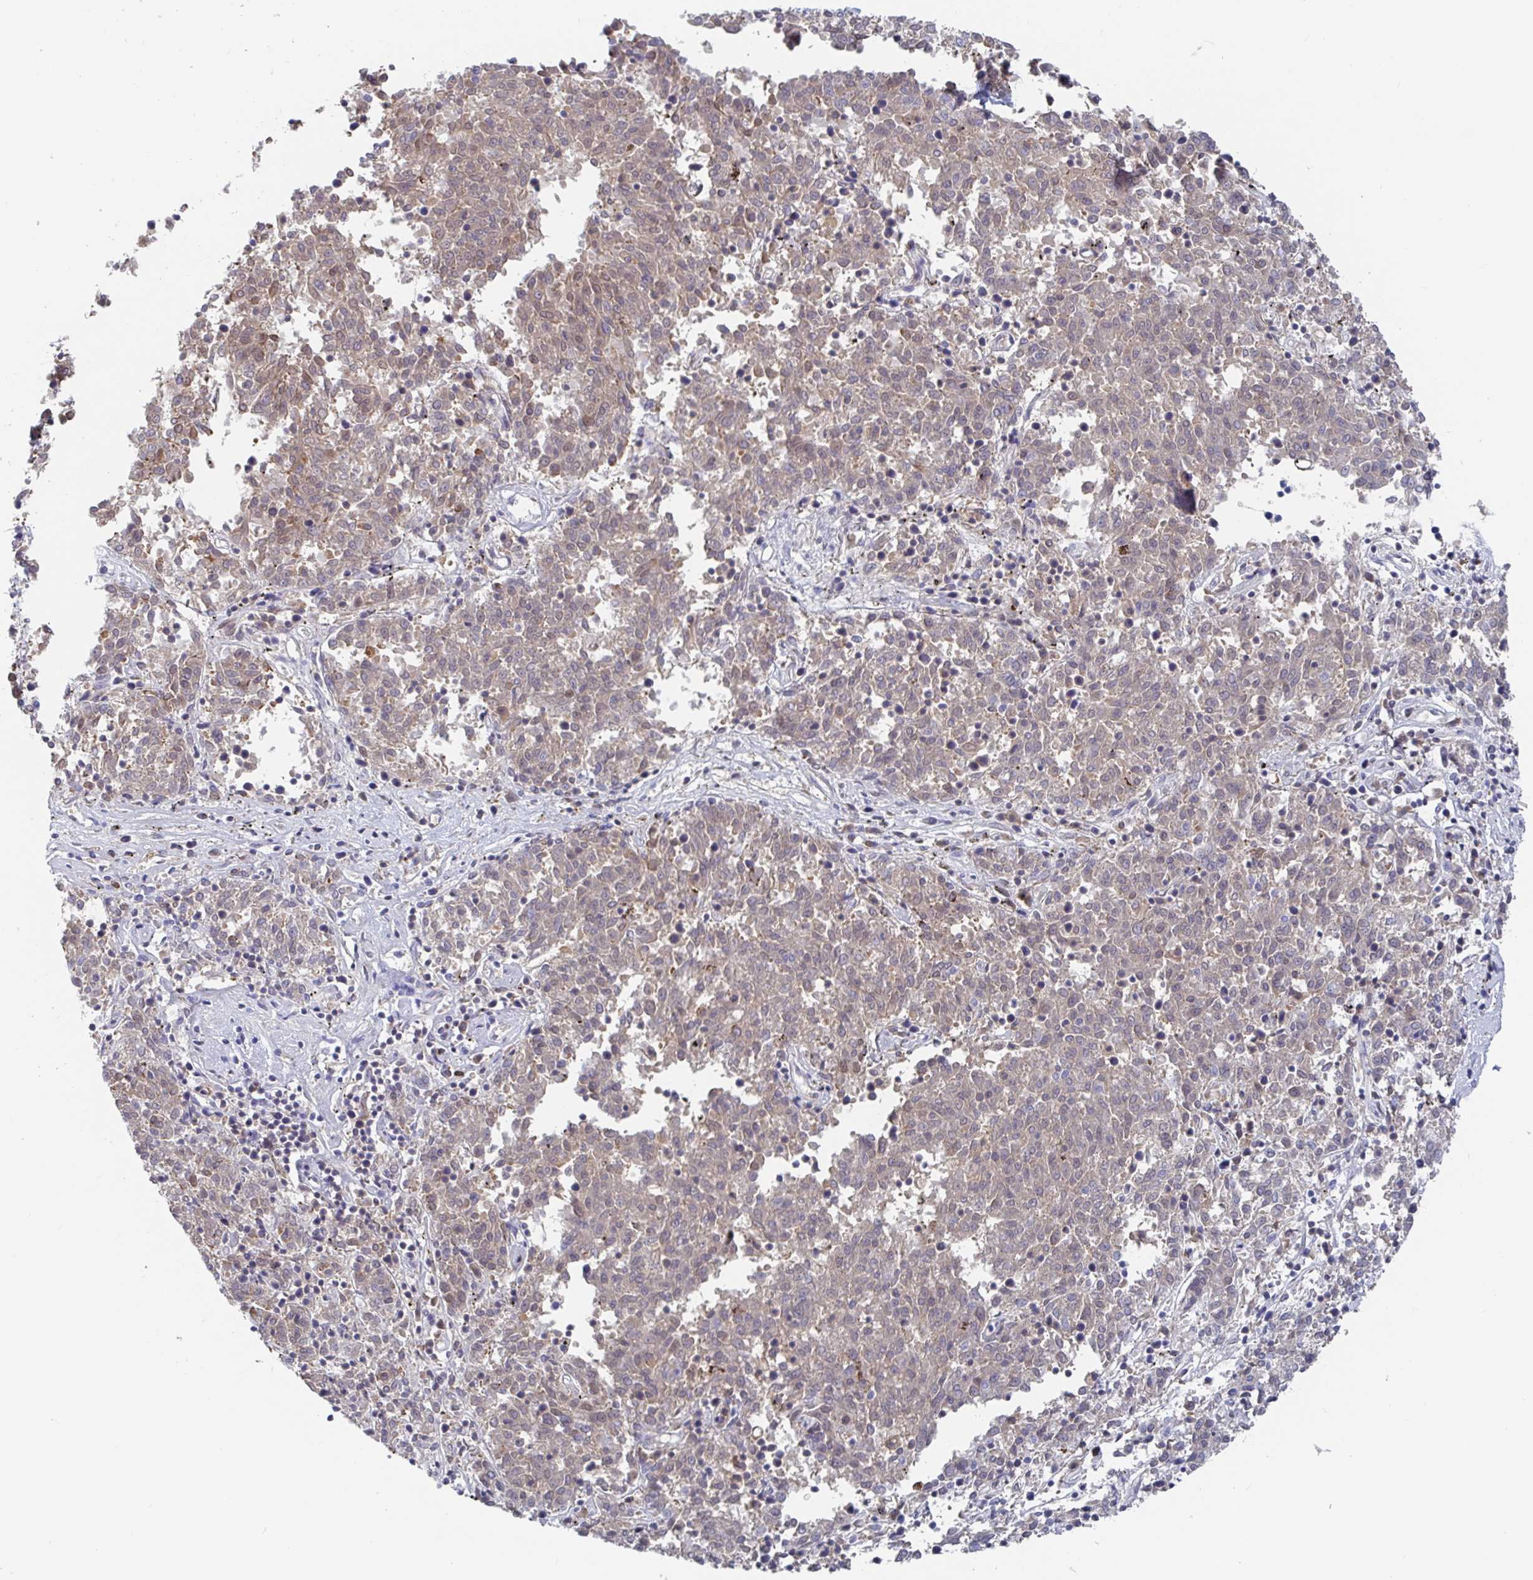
{"staining": {"intensity": "weak", "quantity": ">75%", "location": "cytoplasmic/membranous"}, "tissue": "melanoma", "cell_type": "Tumor cells", "image_type": "cancer", "snomed": [{"axis": "morphology", "description": "Malignant melanoma, NOS"}, {"axis": "topography", "description": "Skin"}], "caption": "Immunohistochemical staining of melanoma displays low levels of weak cytoplasmic/membranous protein staining in about >75% of tumor cells.", "gene": "GPR148", "patient": {"sex": "female", "age": 72}}